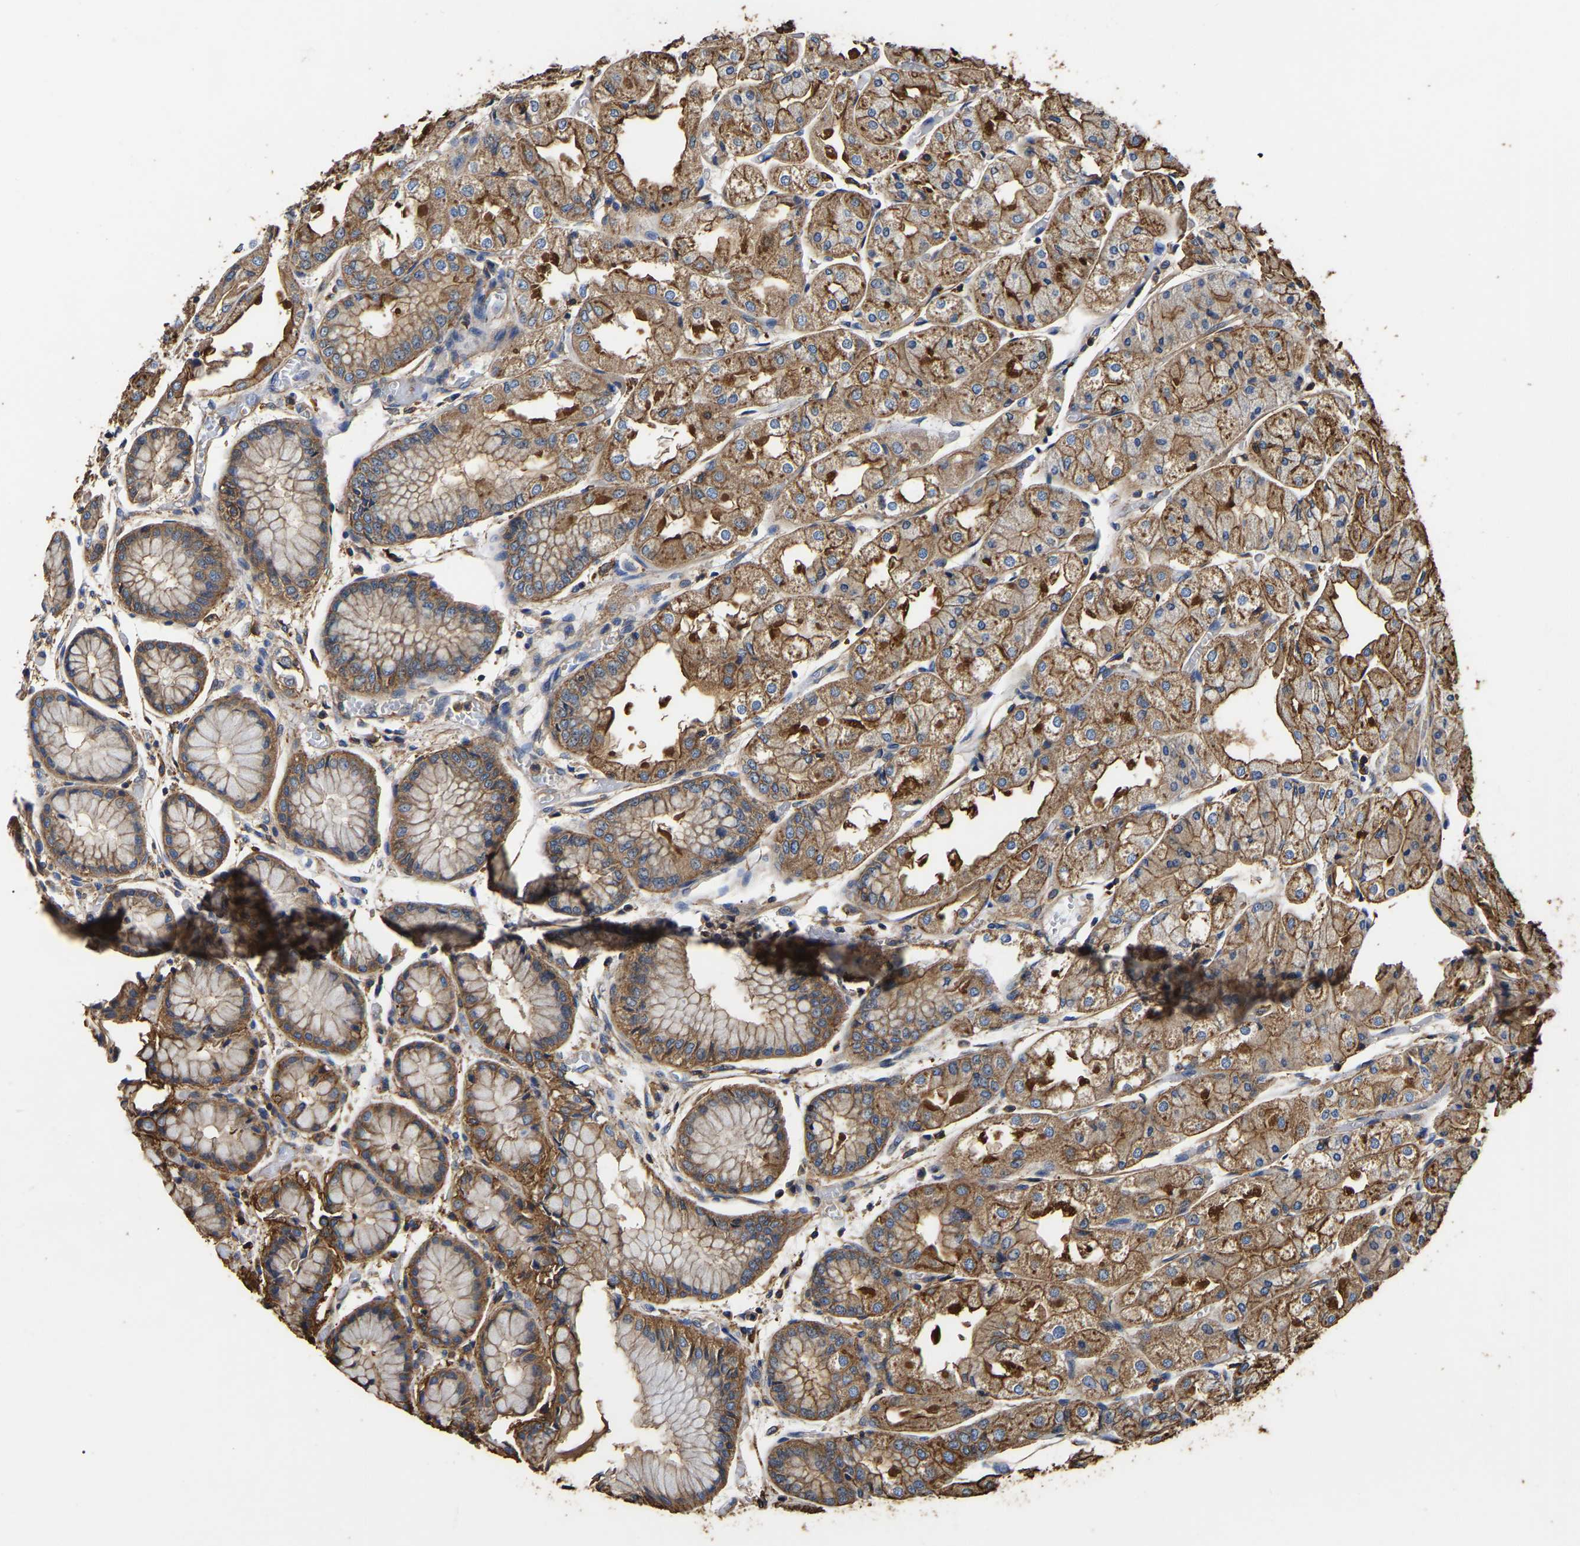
{"staining": {"intensity": "moderate", "quantity": ">75%", "location": "cytoplasmic/membranous"}, "tissue": "stomach", "cell_type": "Glandular cells", "image_type": "normal", "snomed": [{"axis": "morphology", "description": "Normal tissue, NOS"}, {"axis": "topography", "description": "Stomach, upper"}], "caption": "Immunohistochemistry (IHC) histopathology image of normal stomach: stomach stained using immunohistochemistry displays medium levels of moderate protein expression localized specifically in the cytoplasmic/membranous of glandular cells, appearing as a cytoplasmic/membranous brown color.", "gene": "ARMT1", "patient": {"sex": "male", "age": 72}}